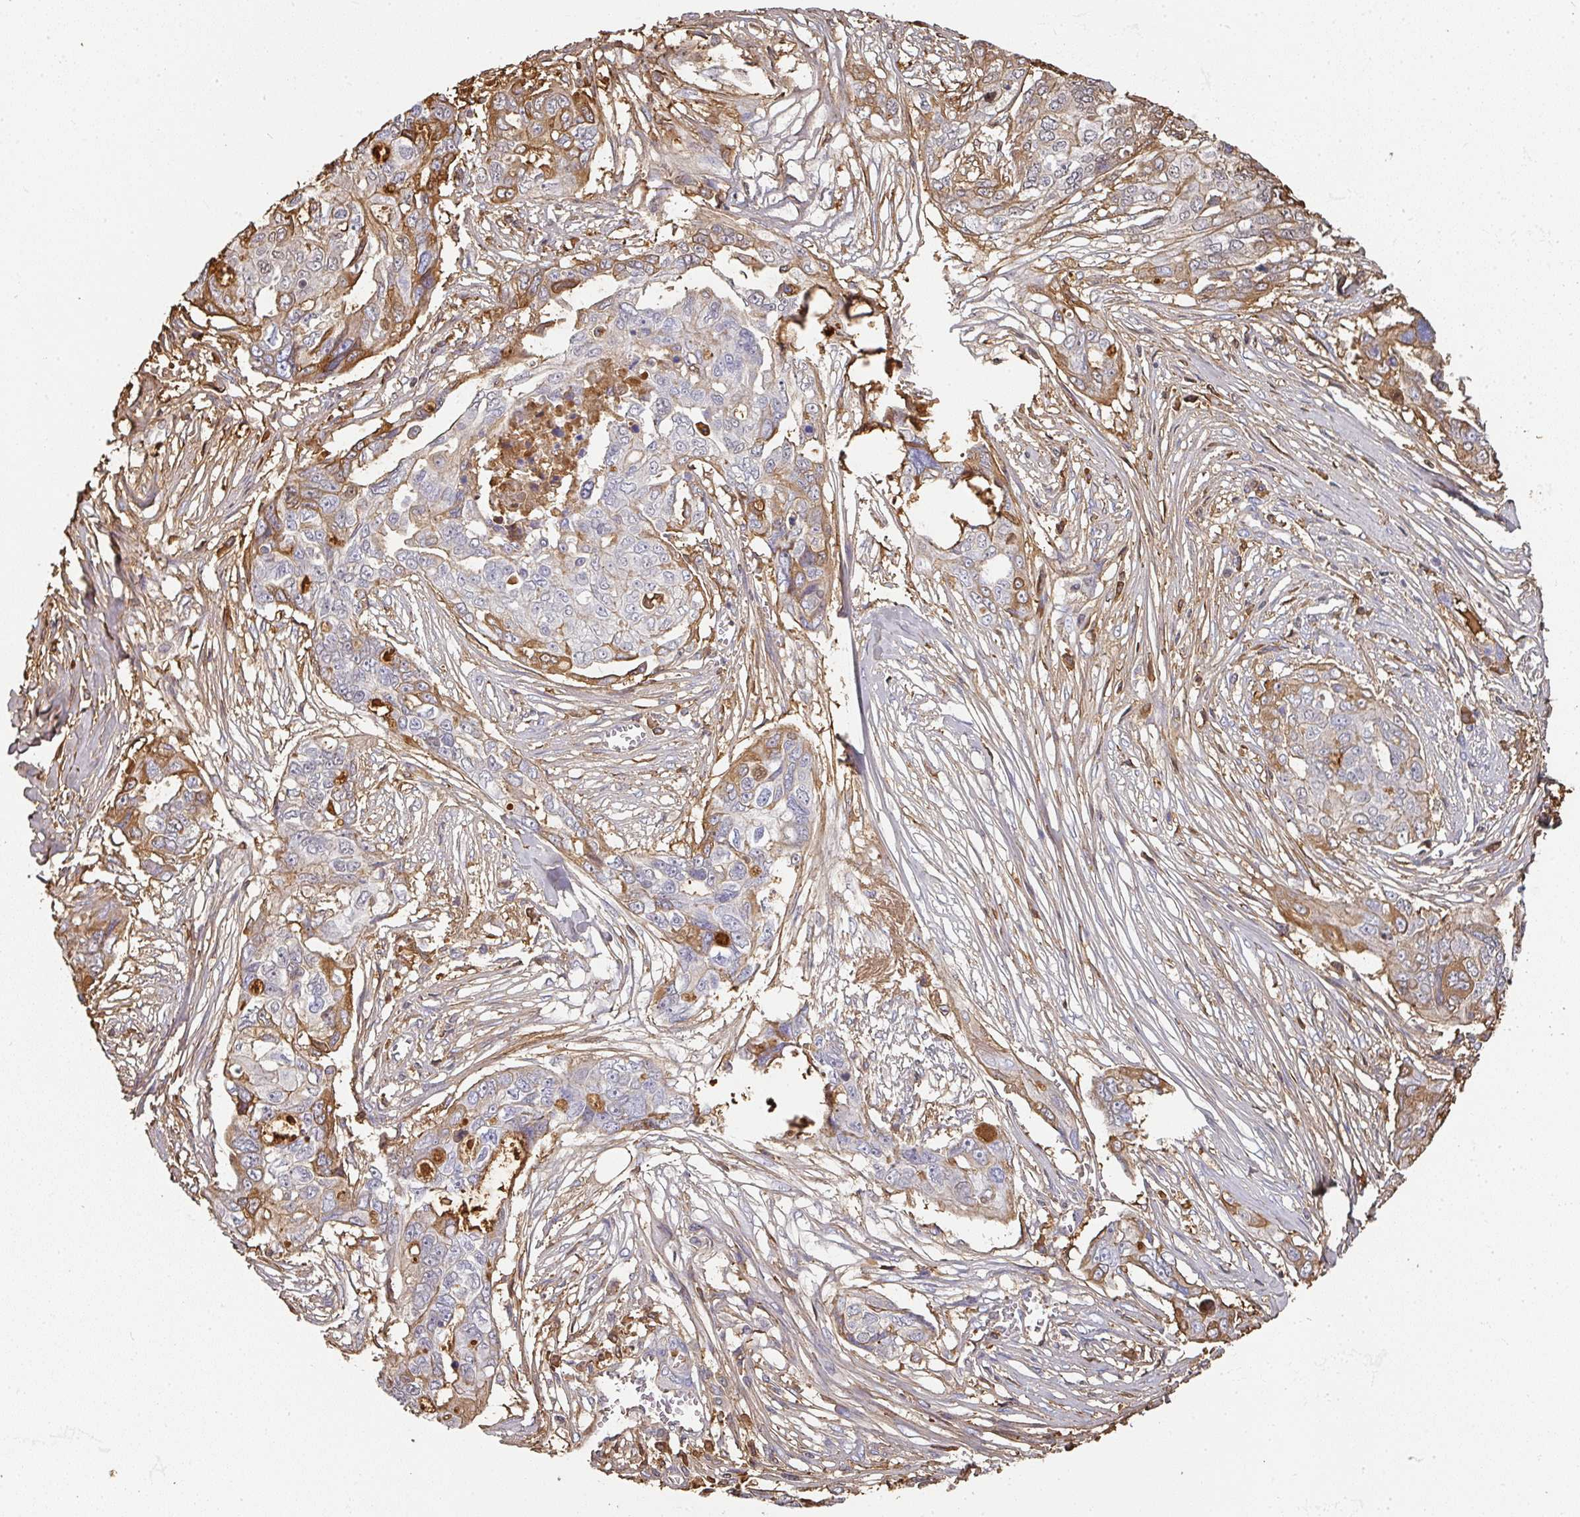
{"staining": {"intensity": "moderate", "quantity": "<25%", "location": "cytoplasmic/membranous,nuclear"}, "tissue": "ovarian cancer", "cell_type": "Tumor cells", "image_type": "cancer", "snomed": [{"axis": "morphology", "description": "Carcinoma, endometroid"}, {"axis": "topography", "description": "Ovary"}], "caption": "Brown immunohistochemical staining in human ovarian cancer reveals moderate cytoplasmic/membranous and nuclear positivity in approximately <25% of tumor cells. Using DAB (brown) and hematoxylin (blue) stains, captured at high magnification using brightfield microscopy.", "gene": "ALB", "patient": {"sex": "female", "age": 70}}